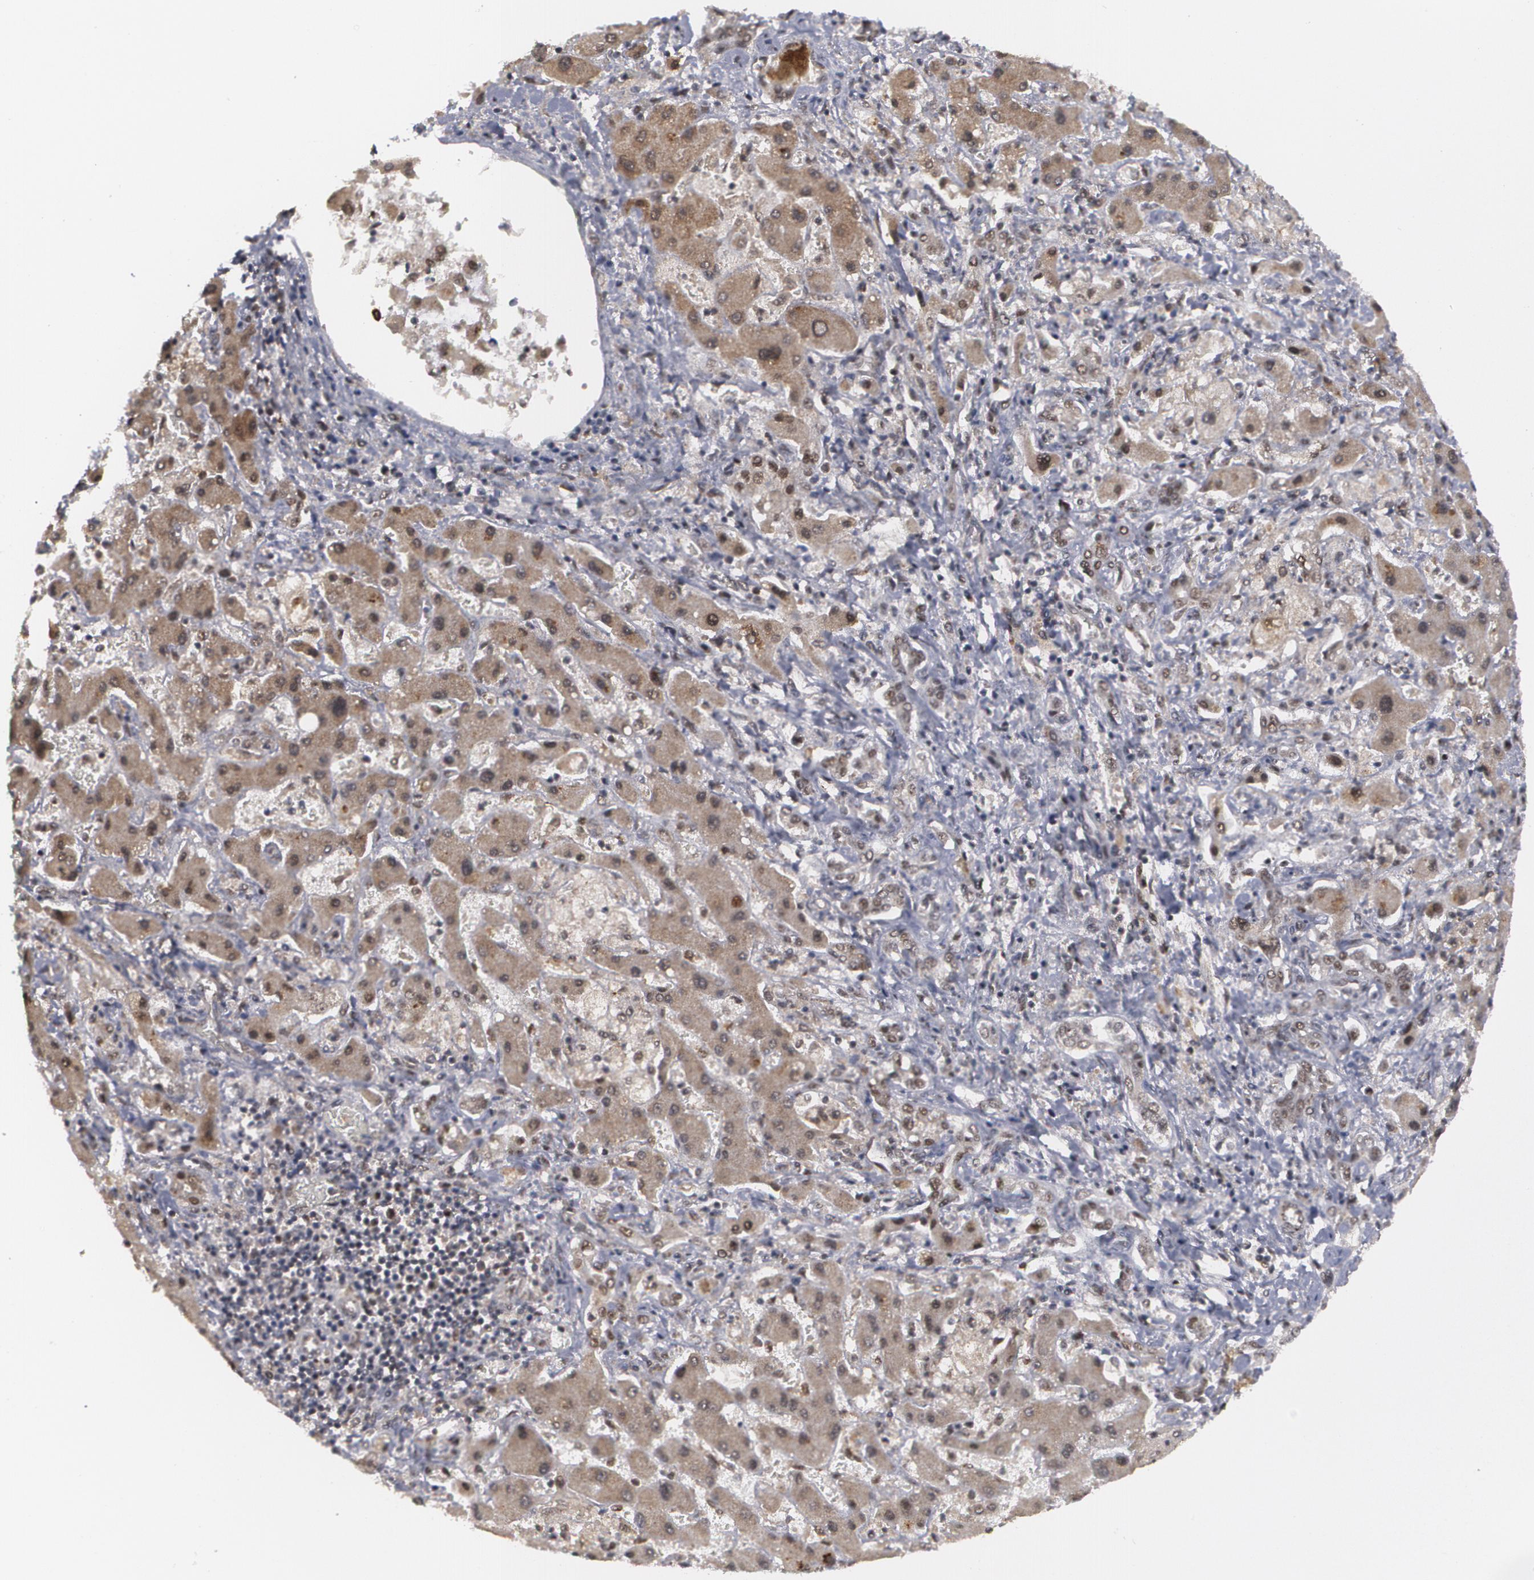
{"staining": {"intensity": "weak", "quantity": "25%-75%", "location": "nuclear"}, "tissue": "liver cancer", "cell_type": "Tumor cells", "image_type": "cancer", "snomed": [{"axis": "morphology", "description": "Cholangiocarcinoma"}, {"axis": "topography", "description": "Liver"}], "caption": "IHC of liver cancer (cholangiocarcinoma) displays low levels of weak nuclear positivity in about 25%-75% of tumor cells.", "gene": "INTS6", "patient": {"sex": "male", "age": 50}}